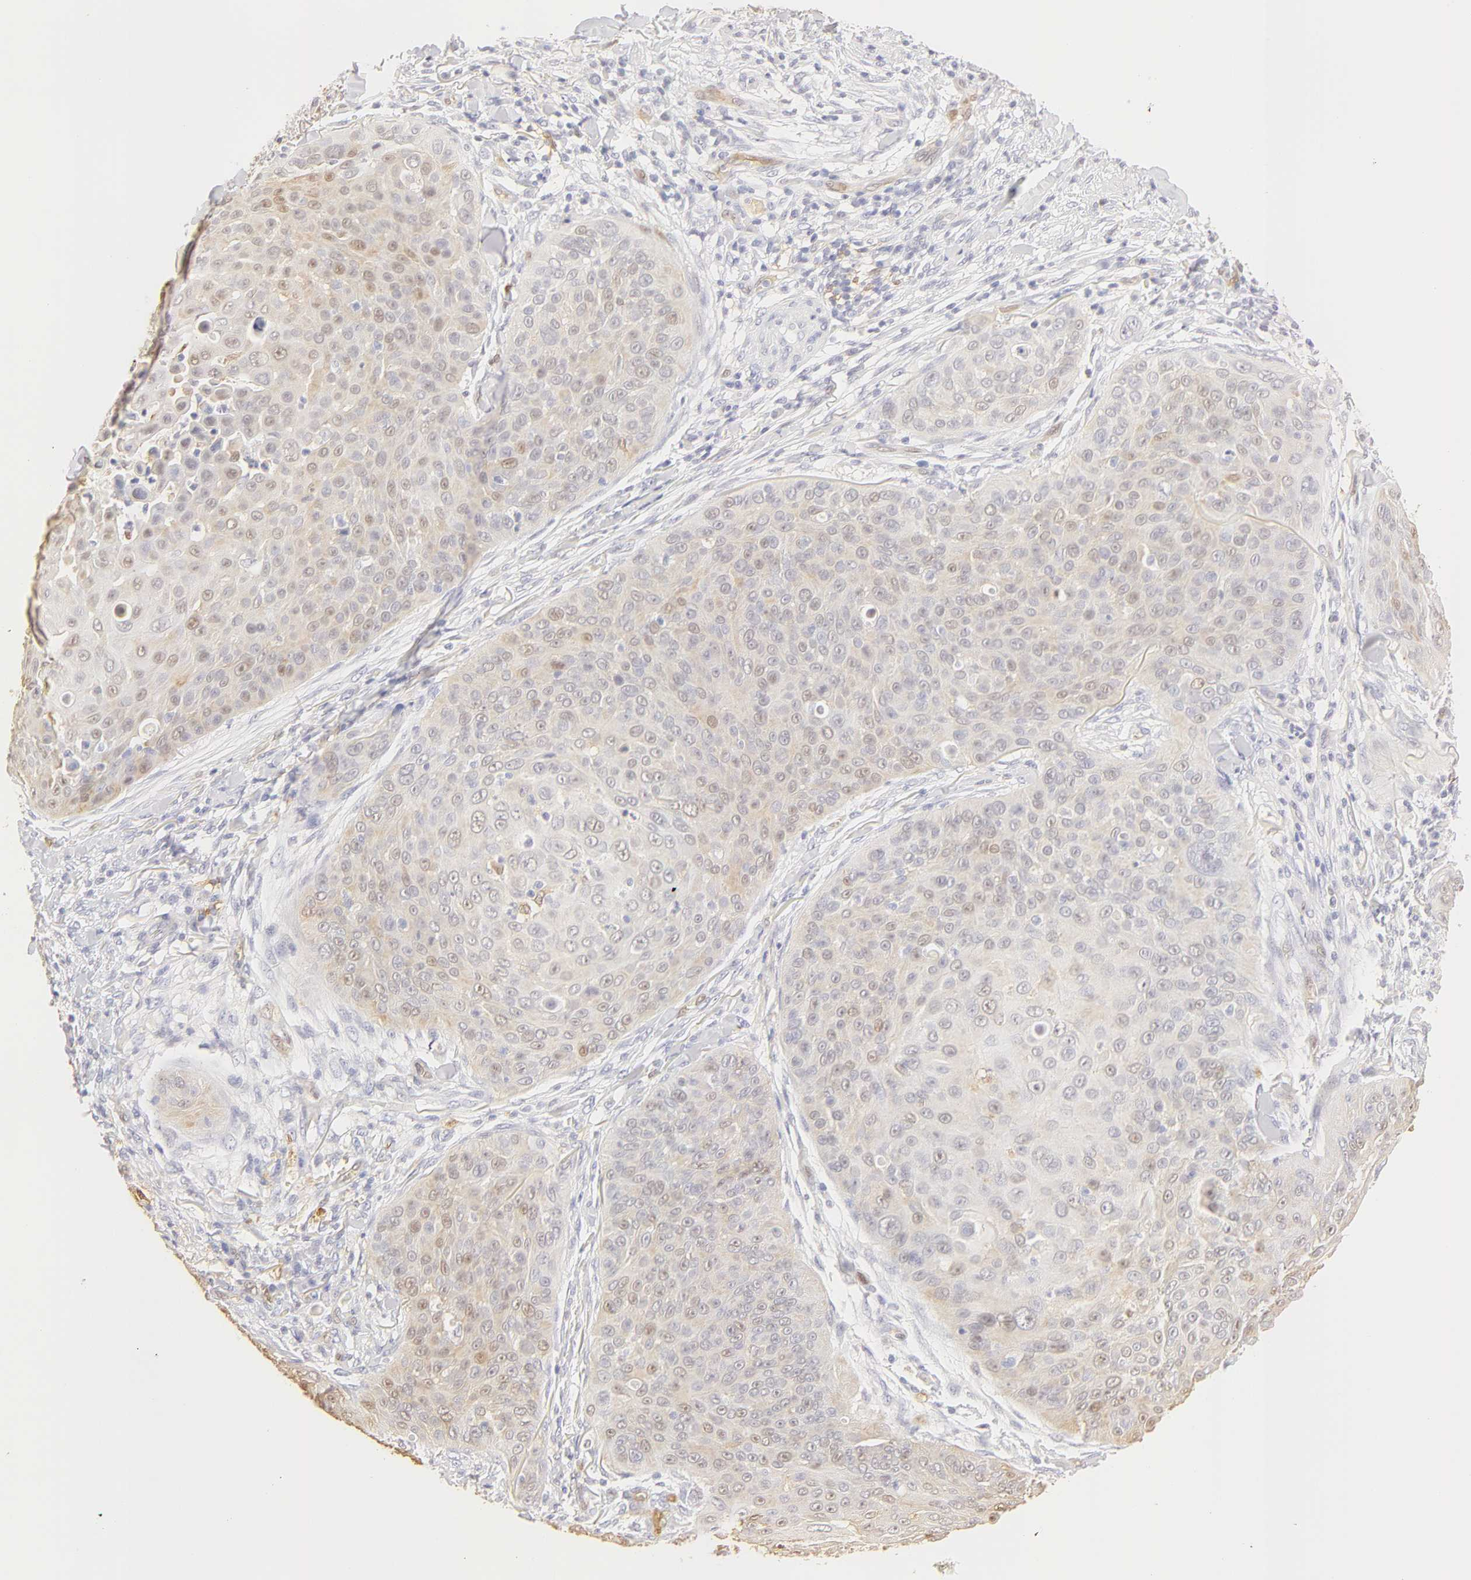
{"staining": {"intensity": "weak", "quantity": "<25%", "location": "nuclear"}, "tissue": "skin cancer", "cell_type": "Tumor cells", "image_type": "cancer", "snomed": [{"axis": "morphology", "description": "Squamous cell carcinoma, NOS"}, {"axis": "topography", "description": "Skin"}], "caption": "IHC photomicrograph of skin cancer stained for a protein (brown), which shows no positivity in tumor cells. (DAB immunohistochemistry with hematoxylin counter stain).", "gene": "CA2", "patient": {"sex": "male", "age": 82}}